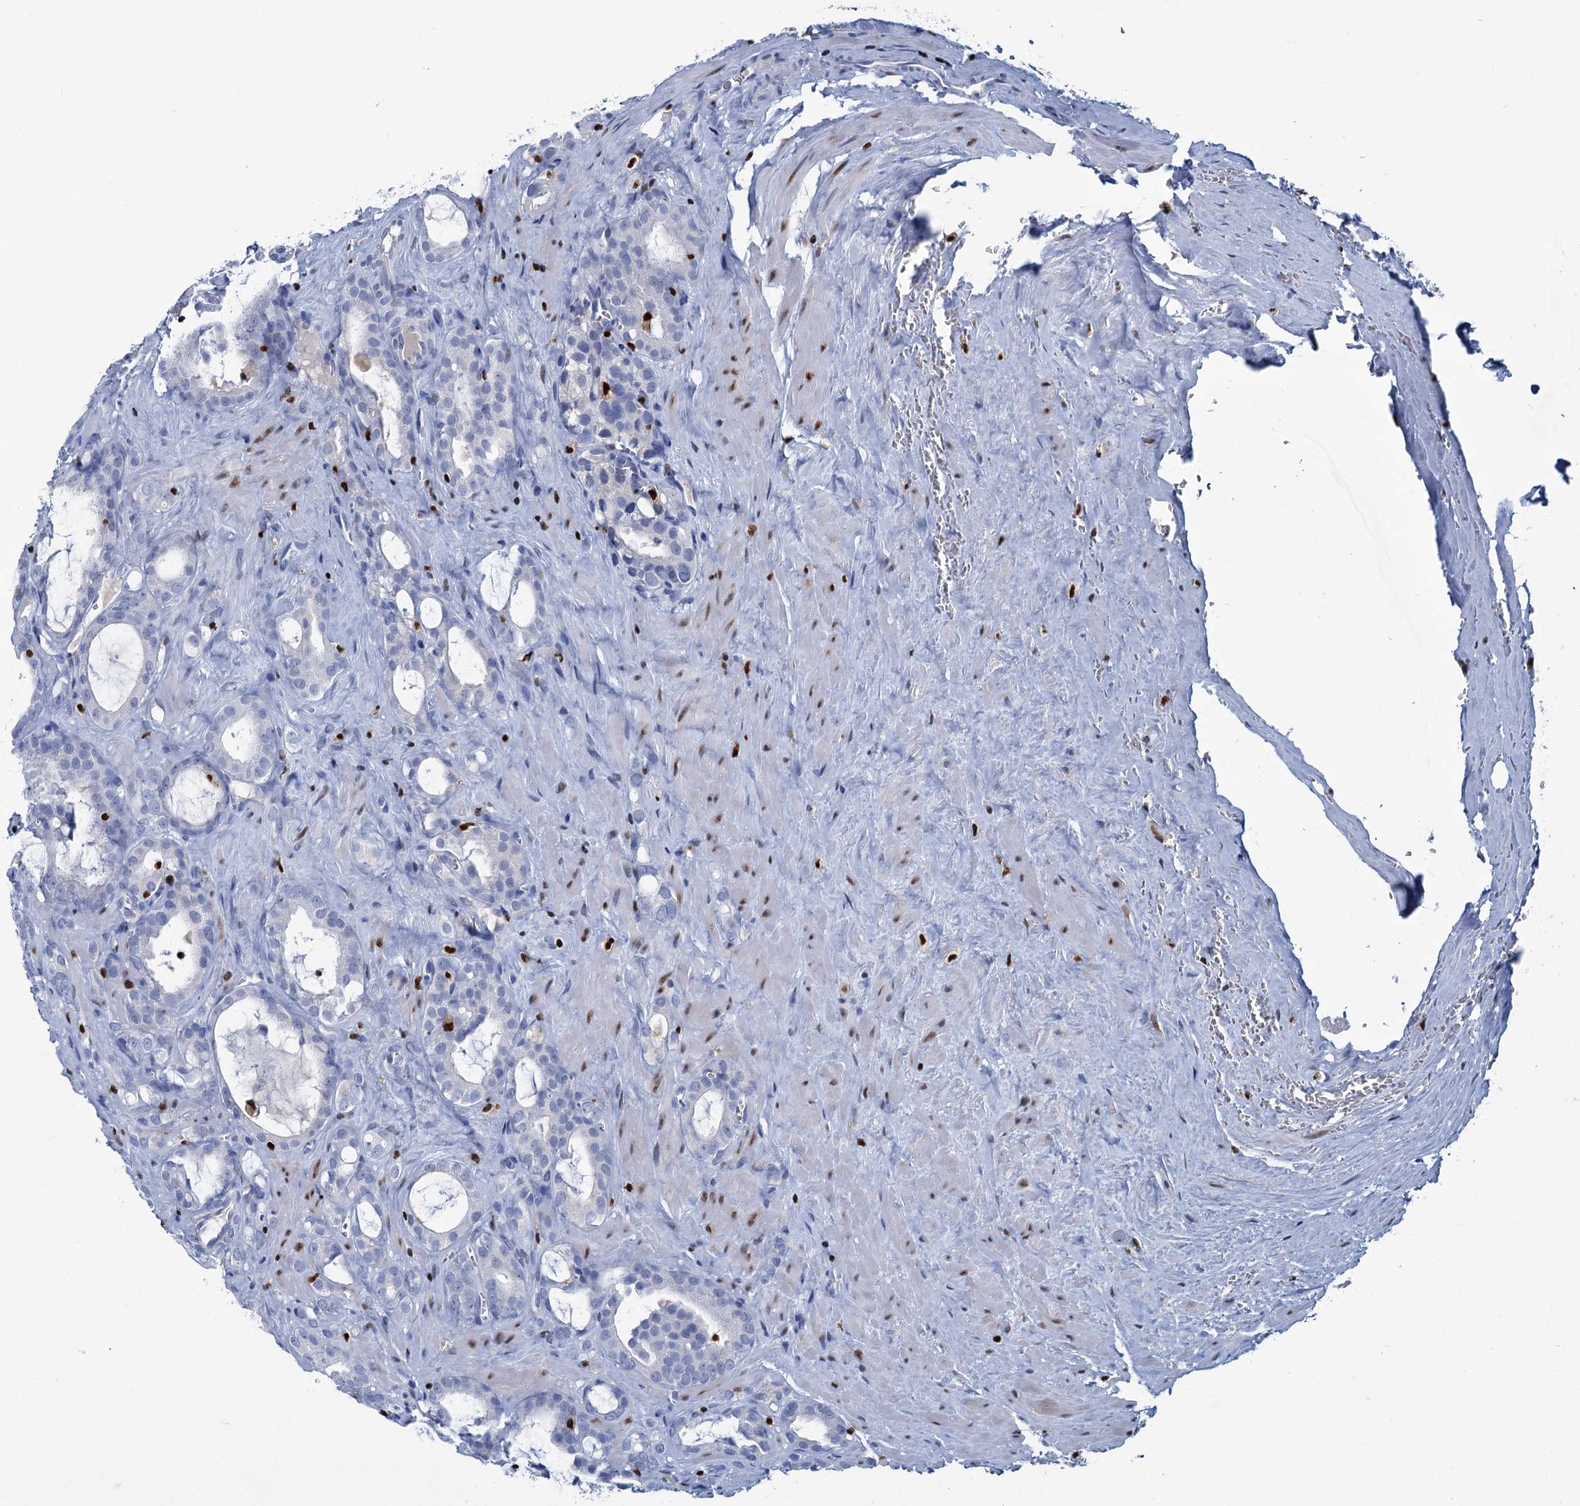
{"staining": {"intensity": "negative", "quantity": "none", "location": "none"}, "tissue": "prostate cancer", "cell_type": "Tumor cells", "image_type": "cancer", "snomed": [{"axis": "morphology", "description": "Adenocarcinoma, High grade"}, {"axis": "topography", "description": "Prostate"}], "caption": "Immunohistochemistry of human high-grade adenocarcinoma (prostate) exhibits no positivity in tumor cells. (Immunohistochemistry, brightfield microscopy, high magnification).", "gene": "CELF2", "patient": {"sex": "male", "age": 72}}